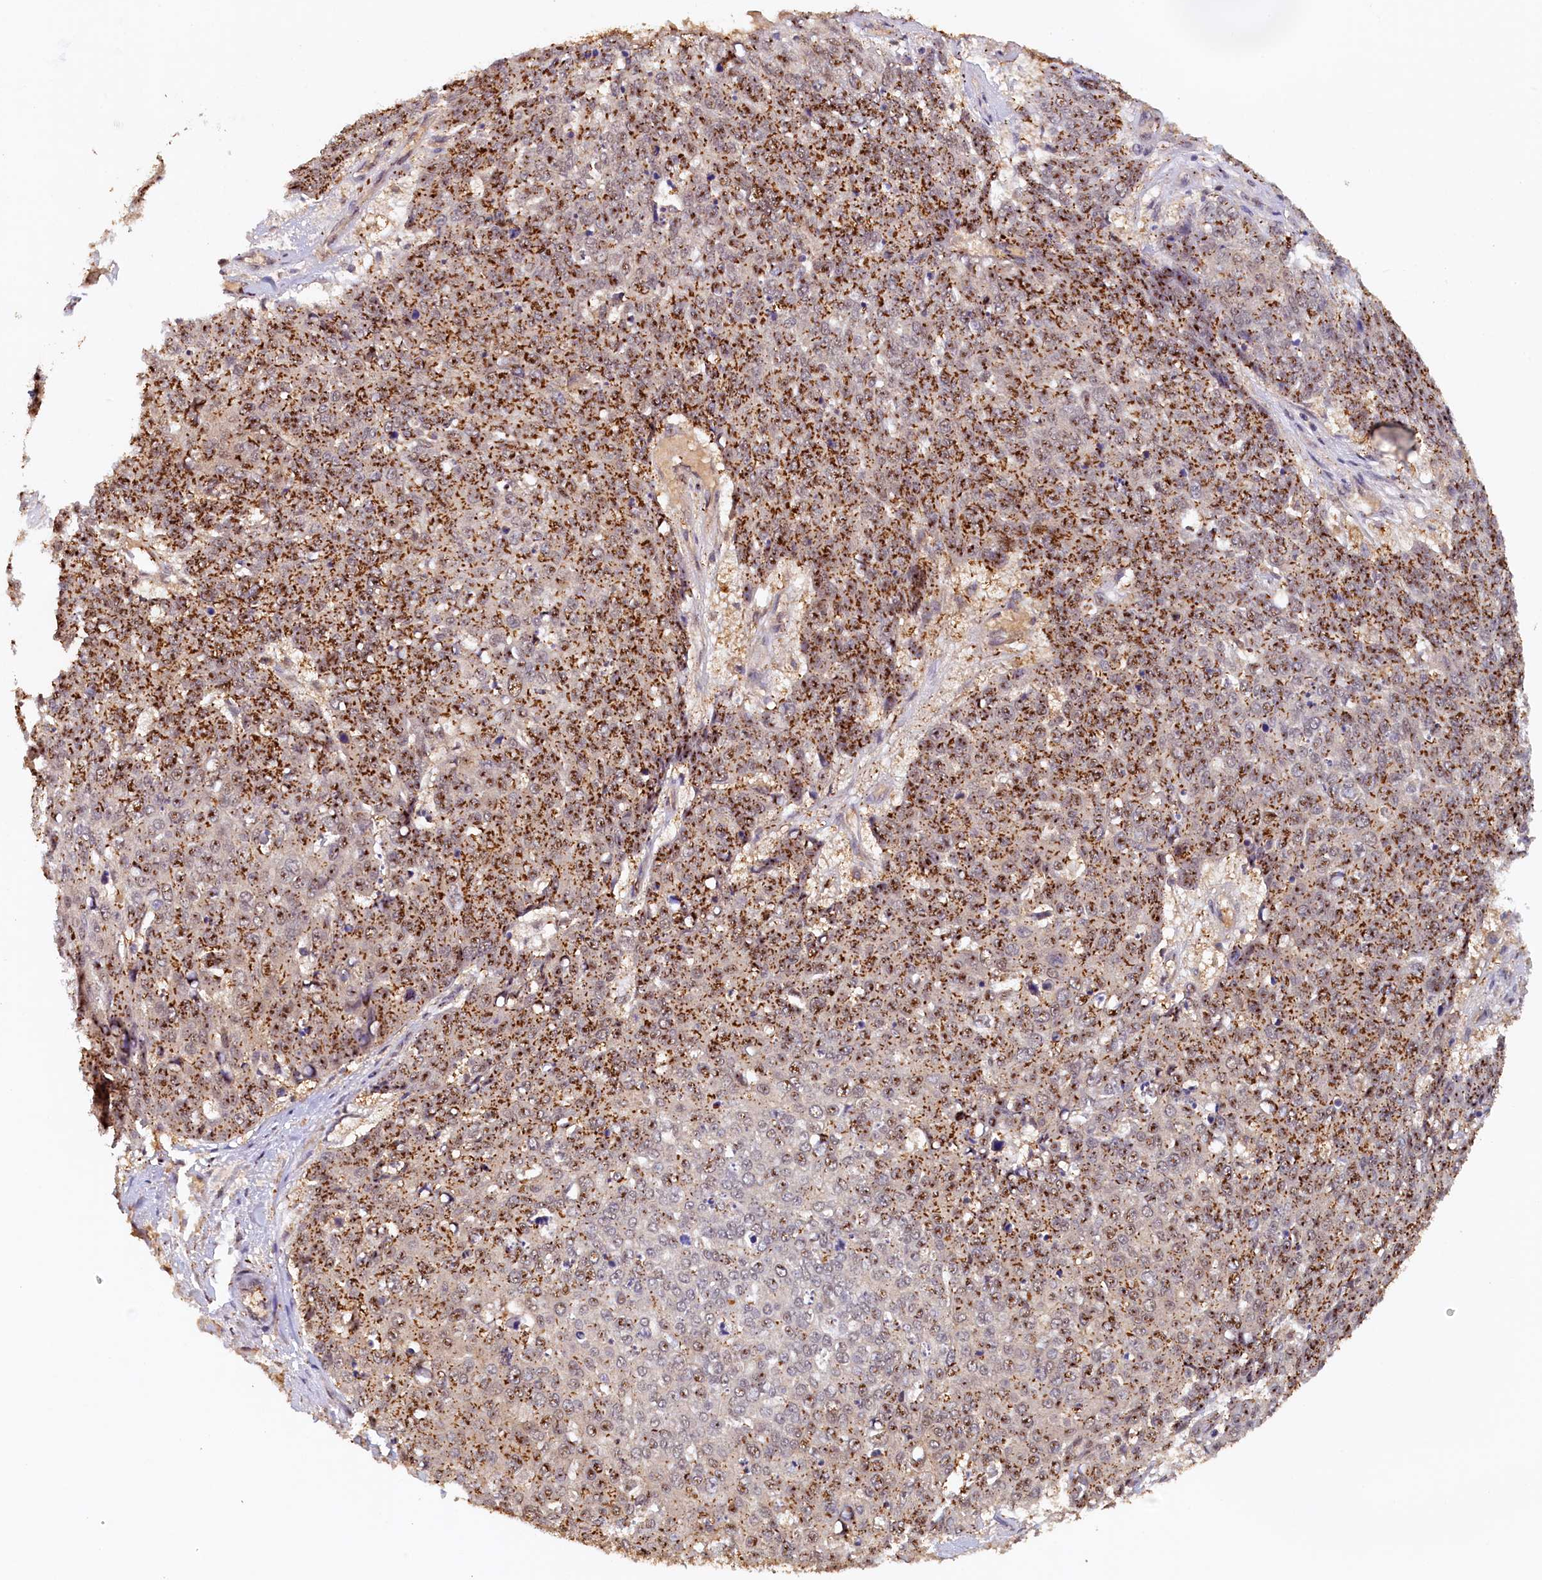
{"staining": {"intensity": "strong", "quantity": ">75%", "location": "cytoplasmic/membranous"}, "tissue": "skin cancer", "cell_type": "Tumor cells", "image_type": "cancer", "snomed": [{"axis": "morphology", "description": "Squamous cell carcinoma, NOS"}, {"axis": "topography", "description": "Skin"}], "caption": "There is high levels of strong cytoplasmic/membranous expression in tumor cells of squamous cell carcinoma (skin), as demonstrated by immunohistochemical staining (brown color).", "gene": "UBL7", "patient": {"sex": "male", "age": 71}}